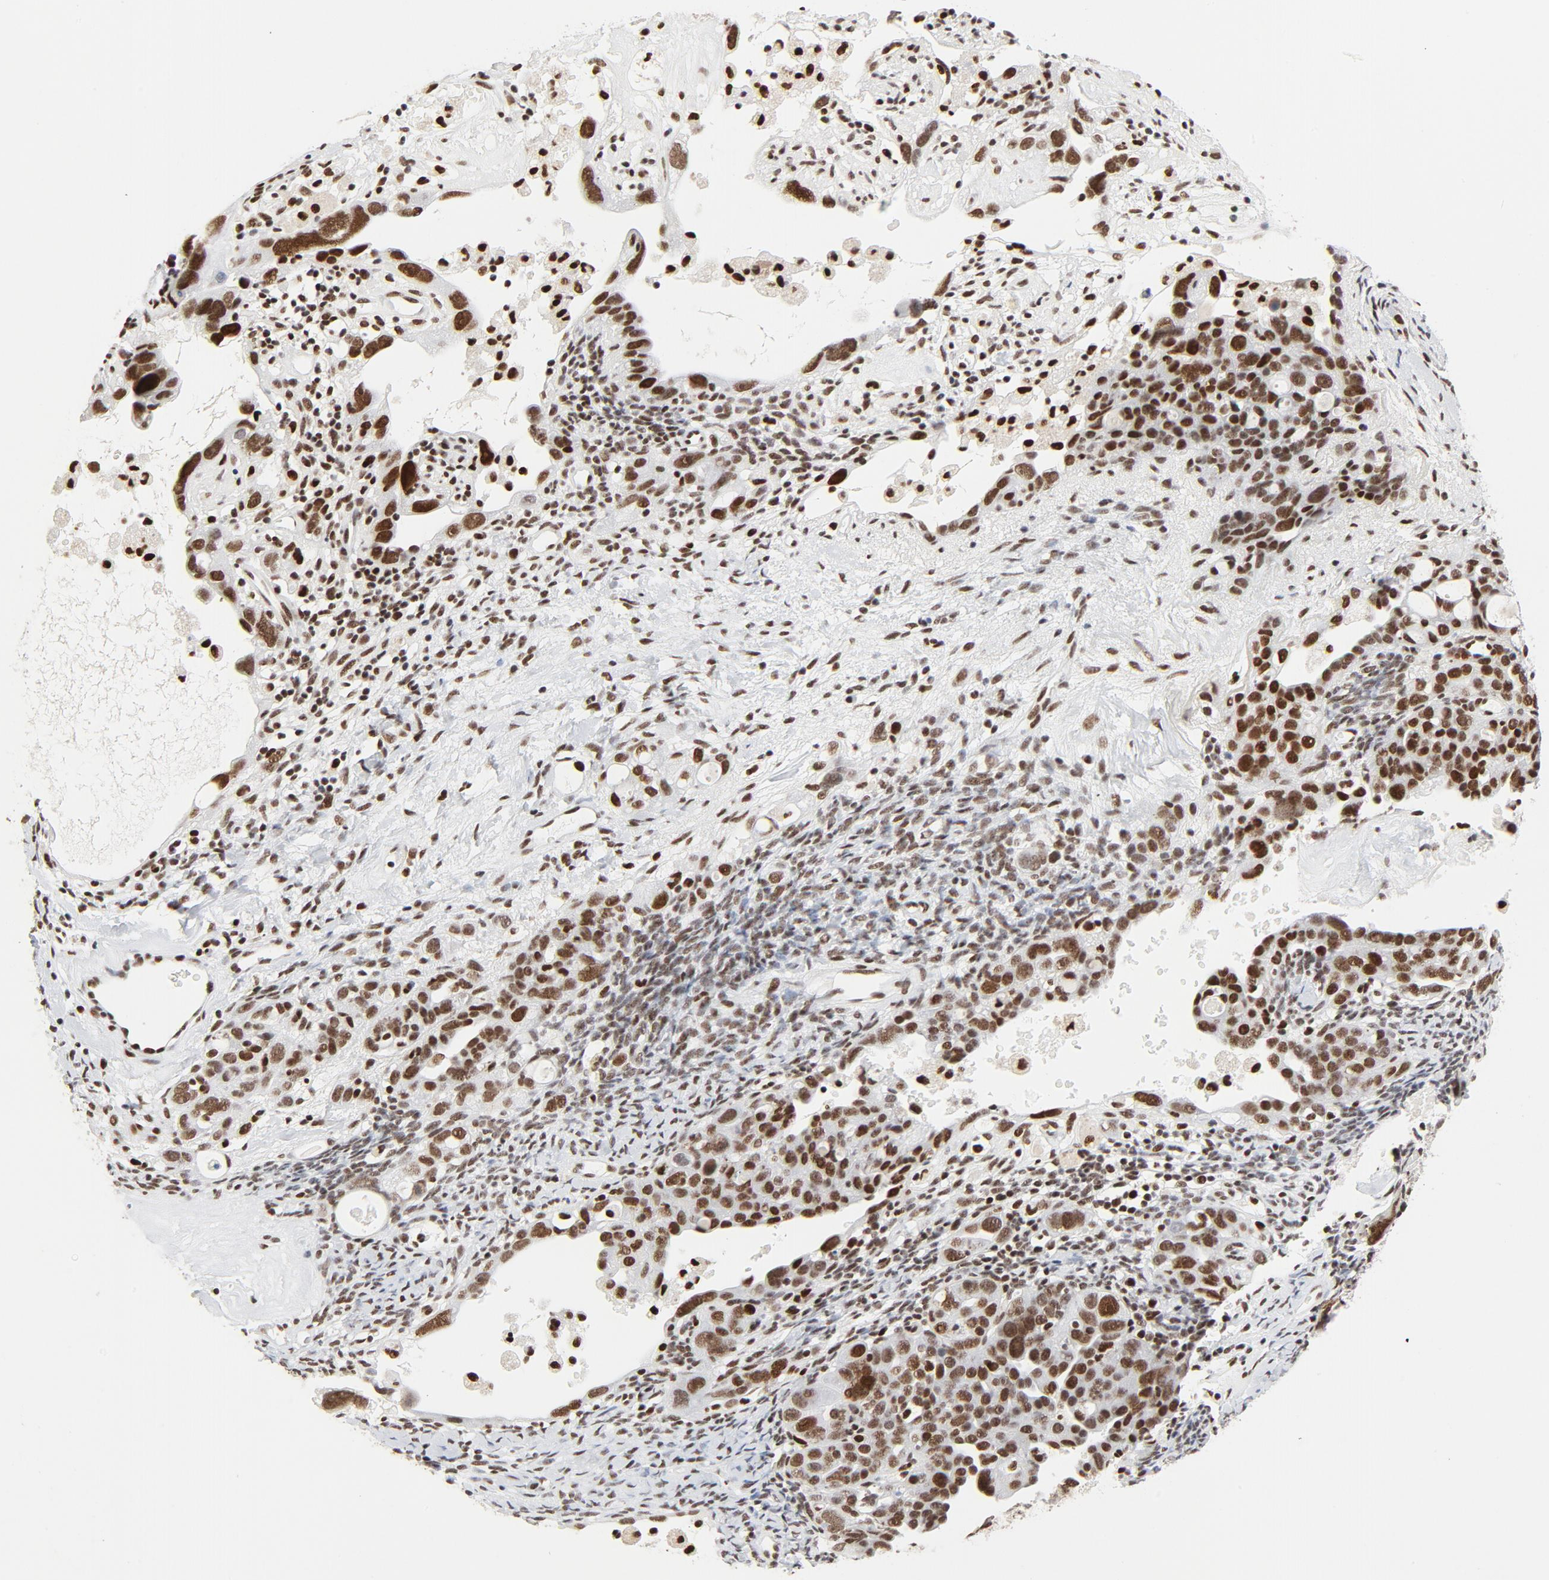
{"staining": {"intensity": "moderate", "quantity": ">75%", "location": "nuclear"}, "tissue": "ovarian cancer", "cell_type": "Tumor cells", "image_type": "cancer", "snomed": [{"axis": "morphology", "description": "Cystadenocarcinoma, serous, NOS"}, {"axis": "topography", "description": "Ovary"}], "caption": "A photomicrograph showing moderate nuclear expression in approximately >75% of tumor cells in ovarian serous cystadenocarcinoma, as visualized by brown immunohistochemical staining.", "gene": "GTF2H1", "patient": {"sex": "female", "age": 66}}